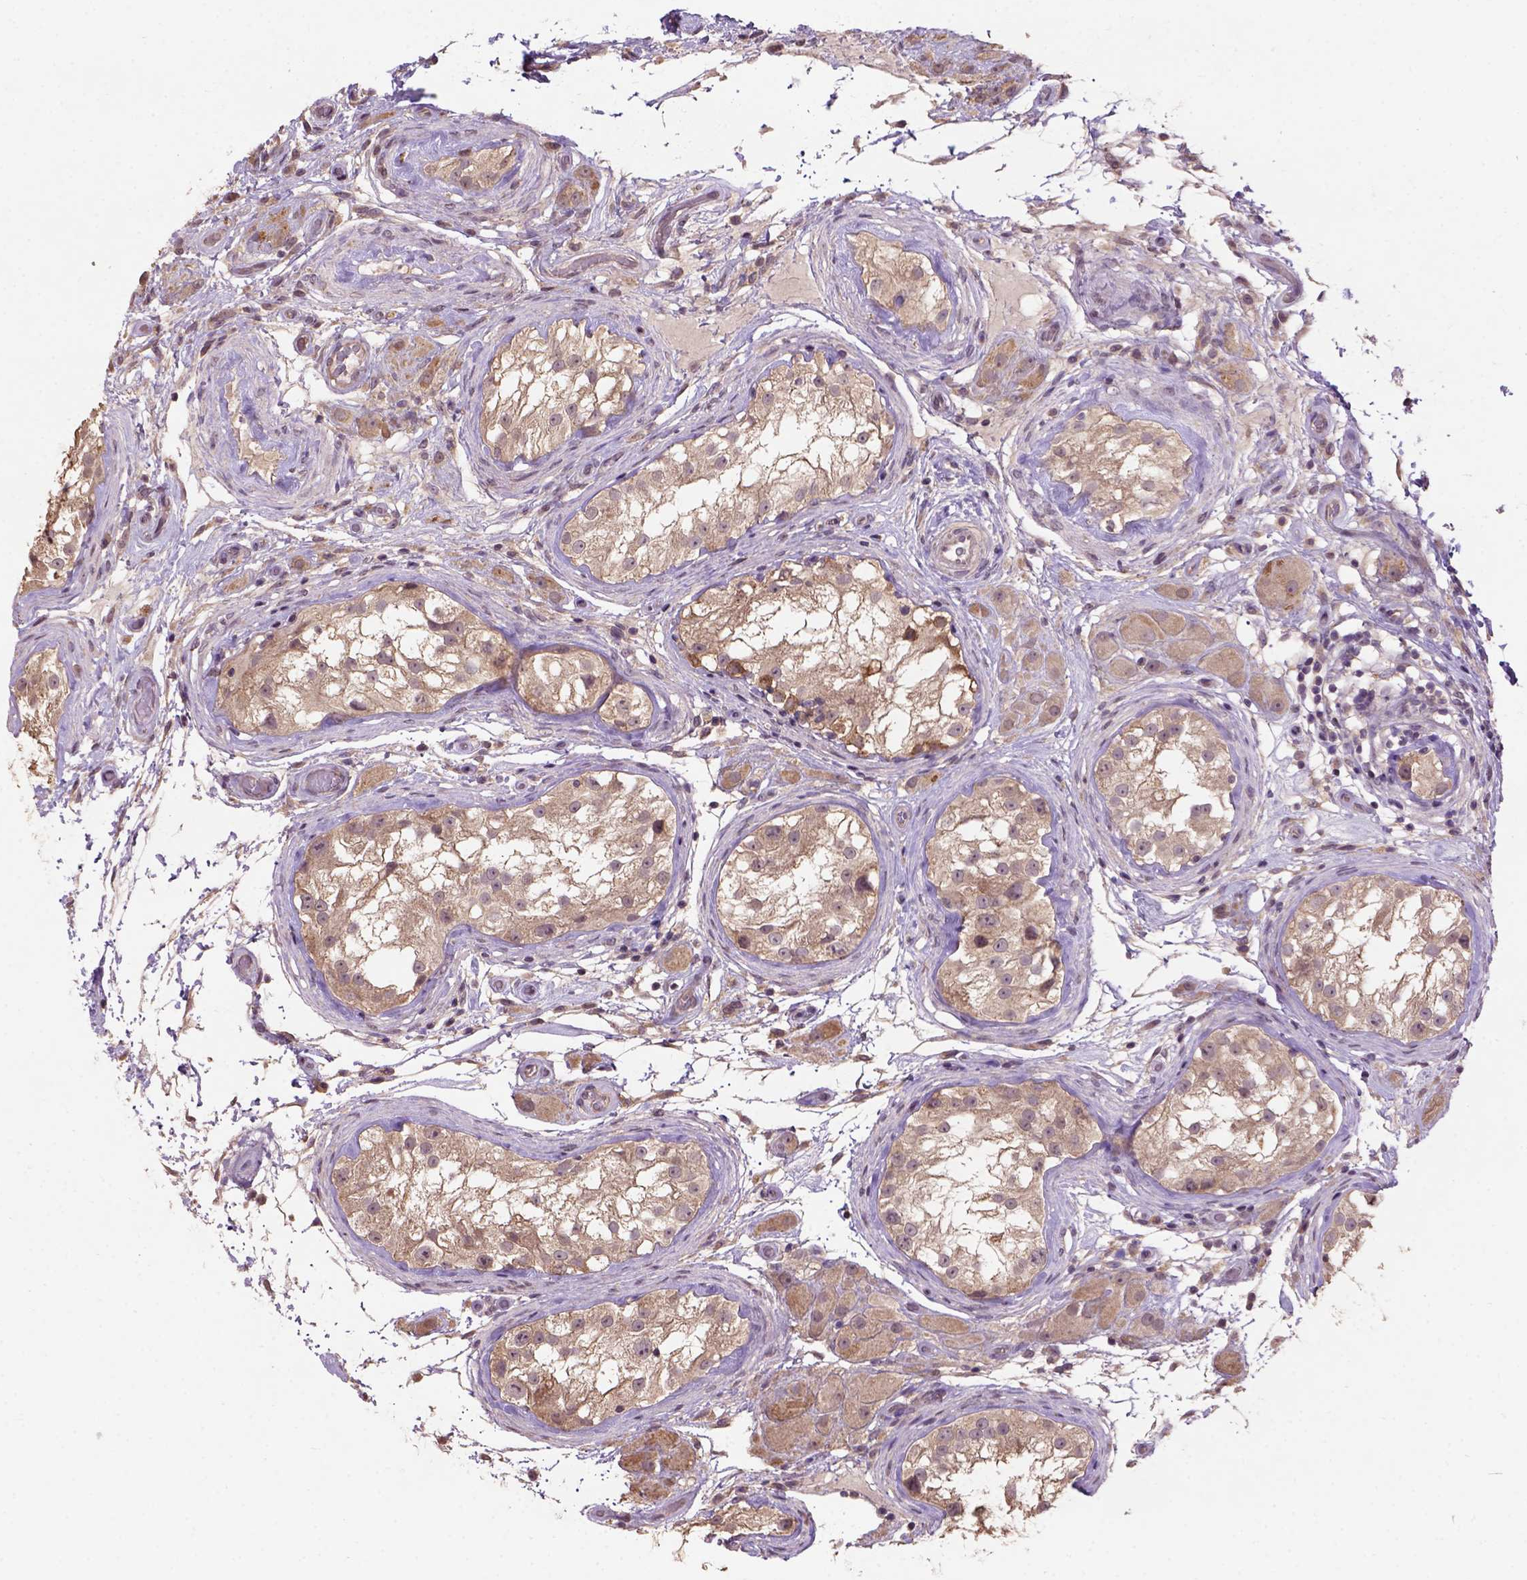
{"staining": {"intensity": "moderate", "quantity": ">75%", "location": "cytoplasmic/membranous"}, "tissue": "testis cancer", "cell_type": "Tumor cells", "image_type": "cancer", "snomed": [{"axis": "morphology", "description": "Seminoma, NOS"}, {"axis": "morphology", "description": "Carcinoma, Embryonal, NOS"}, {"axis": "topography", "description": "Testis"}], "caption": "An image showing moderate cytoplasmic/membranous staining in about >75% of tumor cells in testis cancer, as visualized by brown immunohistochemical staining.", "gene": "KBTBD8", "patient": {"sex": "male", "age": 41}}